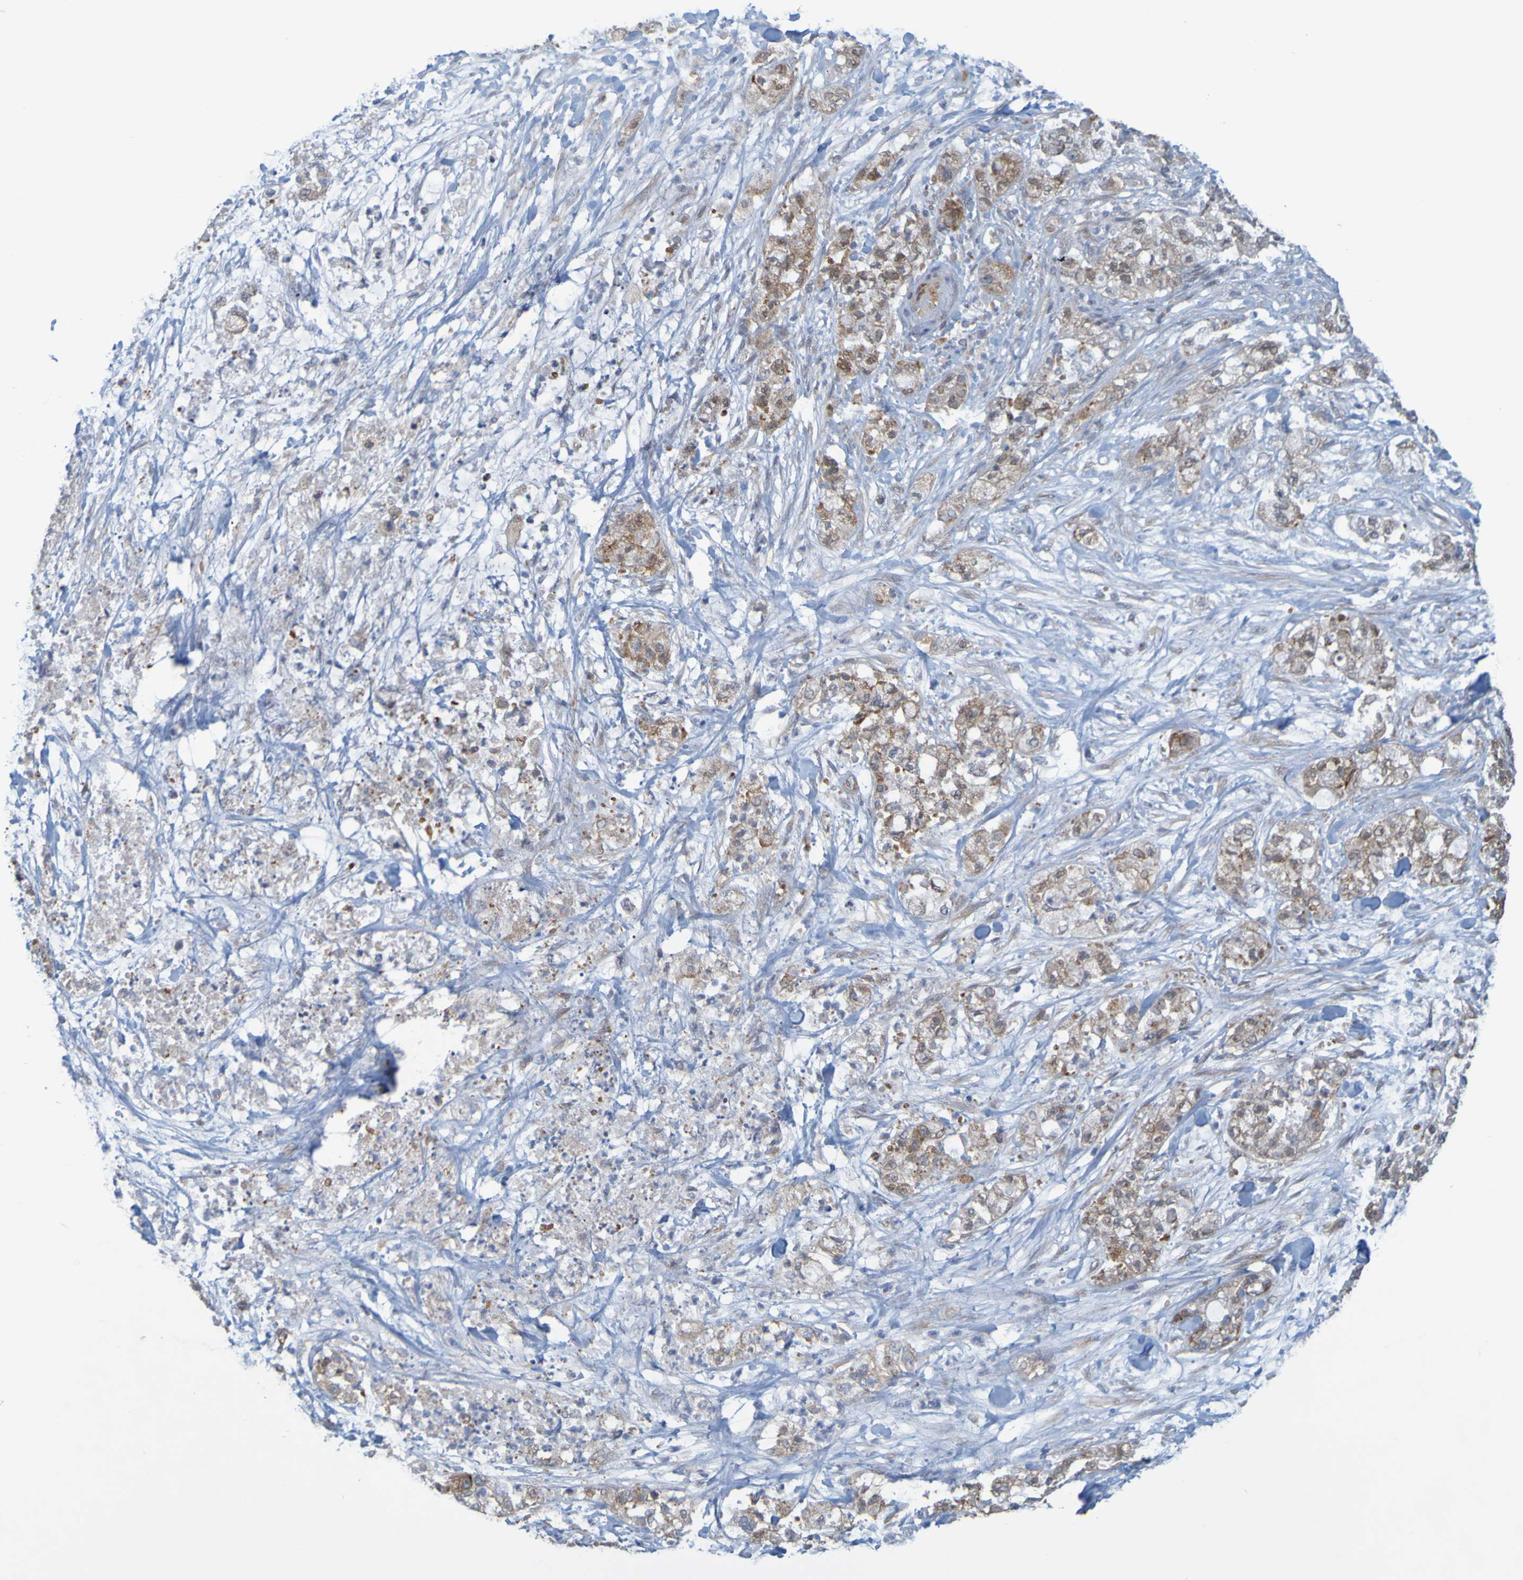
{"staining": {"intensity": "moderate", "quantity": ">75%", "location": "cytoplasmic/membranous"}, "tissue": "pancreatic cancer", "cell_type": "Tumor cells", "image_type": "cancer", "snomed": [{"axis": "morphology", "description": "Adenocarcinoma, NOS"}, {"axis": "topography", "description": "Pancreas"}], "caption": "This is a photomicrograph of IHC staining of pancreatic cancer, which shows moderate staining in the cytoplasmic/membranous of tumor cells.", "gene": "MOGS", "patient": {"sex": "female", "age": 78}}